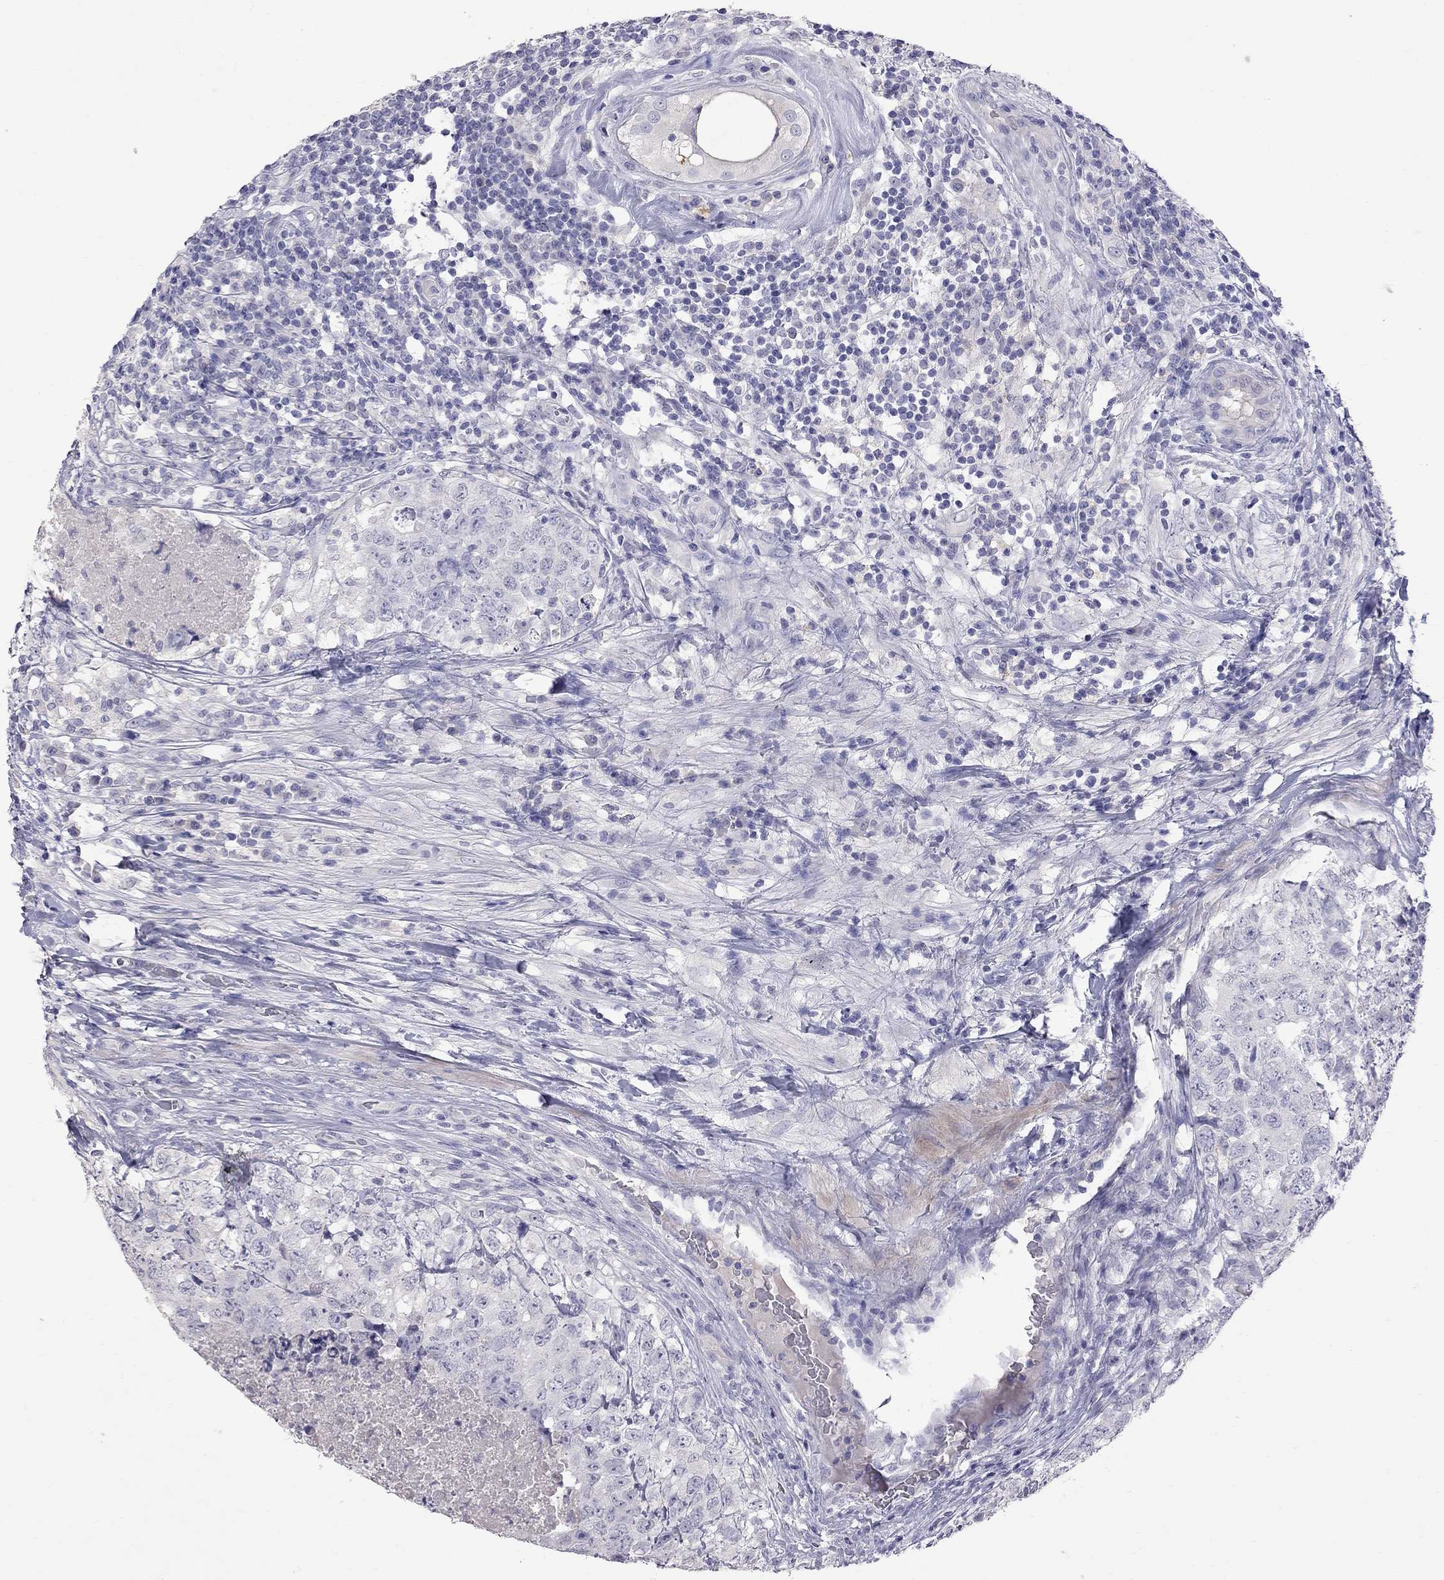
{"staining": {"intensity": "negative", "quantity": "none", "location": "none"}, "tissue": "testis cancer", "cell_type": "Tumor cells", "image_type": "cancer", "snomed": [{"axis": "morphology", "description": "Seminoma, NOS"}, {"axis": "topography", "description": "Testis"}], "caption": "High magnification brightfield microscopy of testis seminoma stained with DAB (3,3'-diaminobenzidine) (brown) and counterstained with hematoxylin (blue): tumor cells show no significant expression. (Brightfield microscopy of DAB IHC at high magnification).", "gene": "CFAP91", "patient": {"sex": "male", "age": 34}}